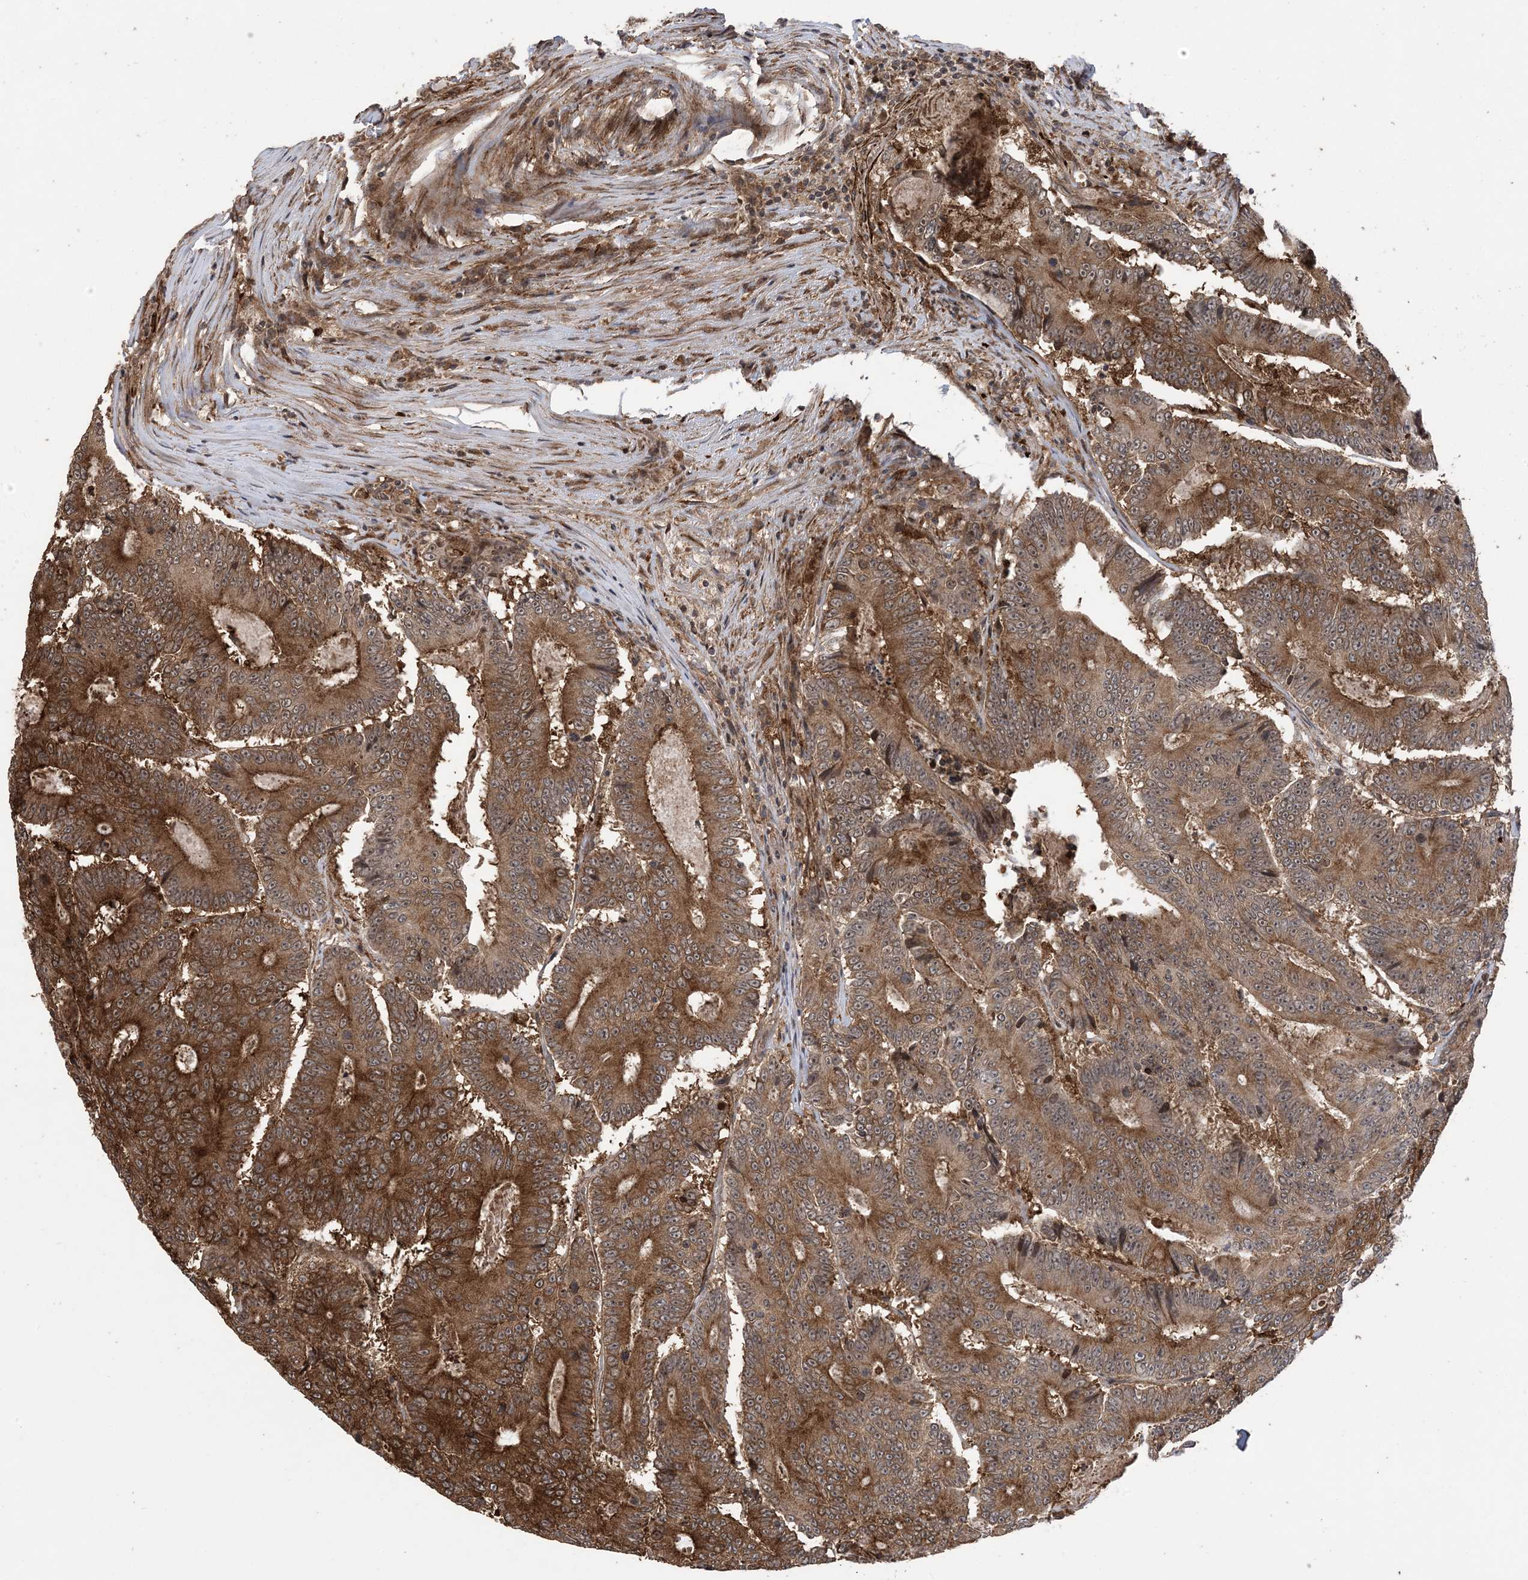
{"staining": {"intensity": "strong", "quantity": ">75%", "location": "cytoplasmic/membranous"}, "tissue": "colorectal cancer", "cell_type": "Tumor cells", "image_type": "cancer", "snomed": [{"axis": "morphology", "description": "Adenocarcinoma, NOS"}, {"axis": "topography", "description": "Colon"}], "caption": "A brown stain shows strong cytoplasmic/membranous positivity of a protein in human colorectal cancer tumor cells.", "gene": "ZNF511", "patient": {"sex": "male", "age": 83}}